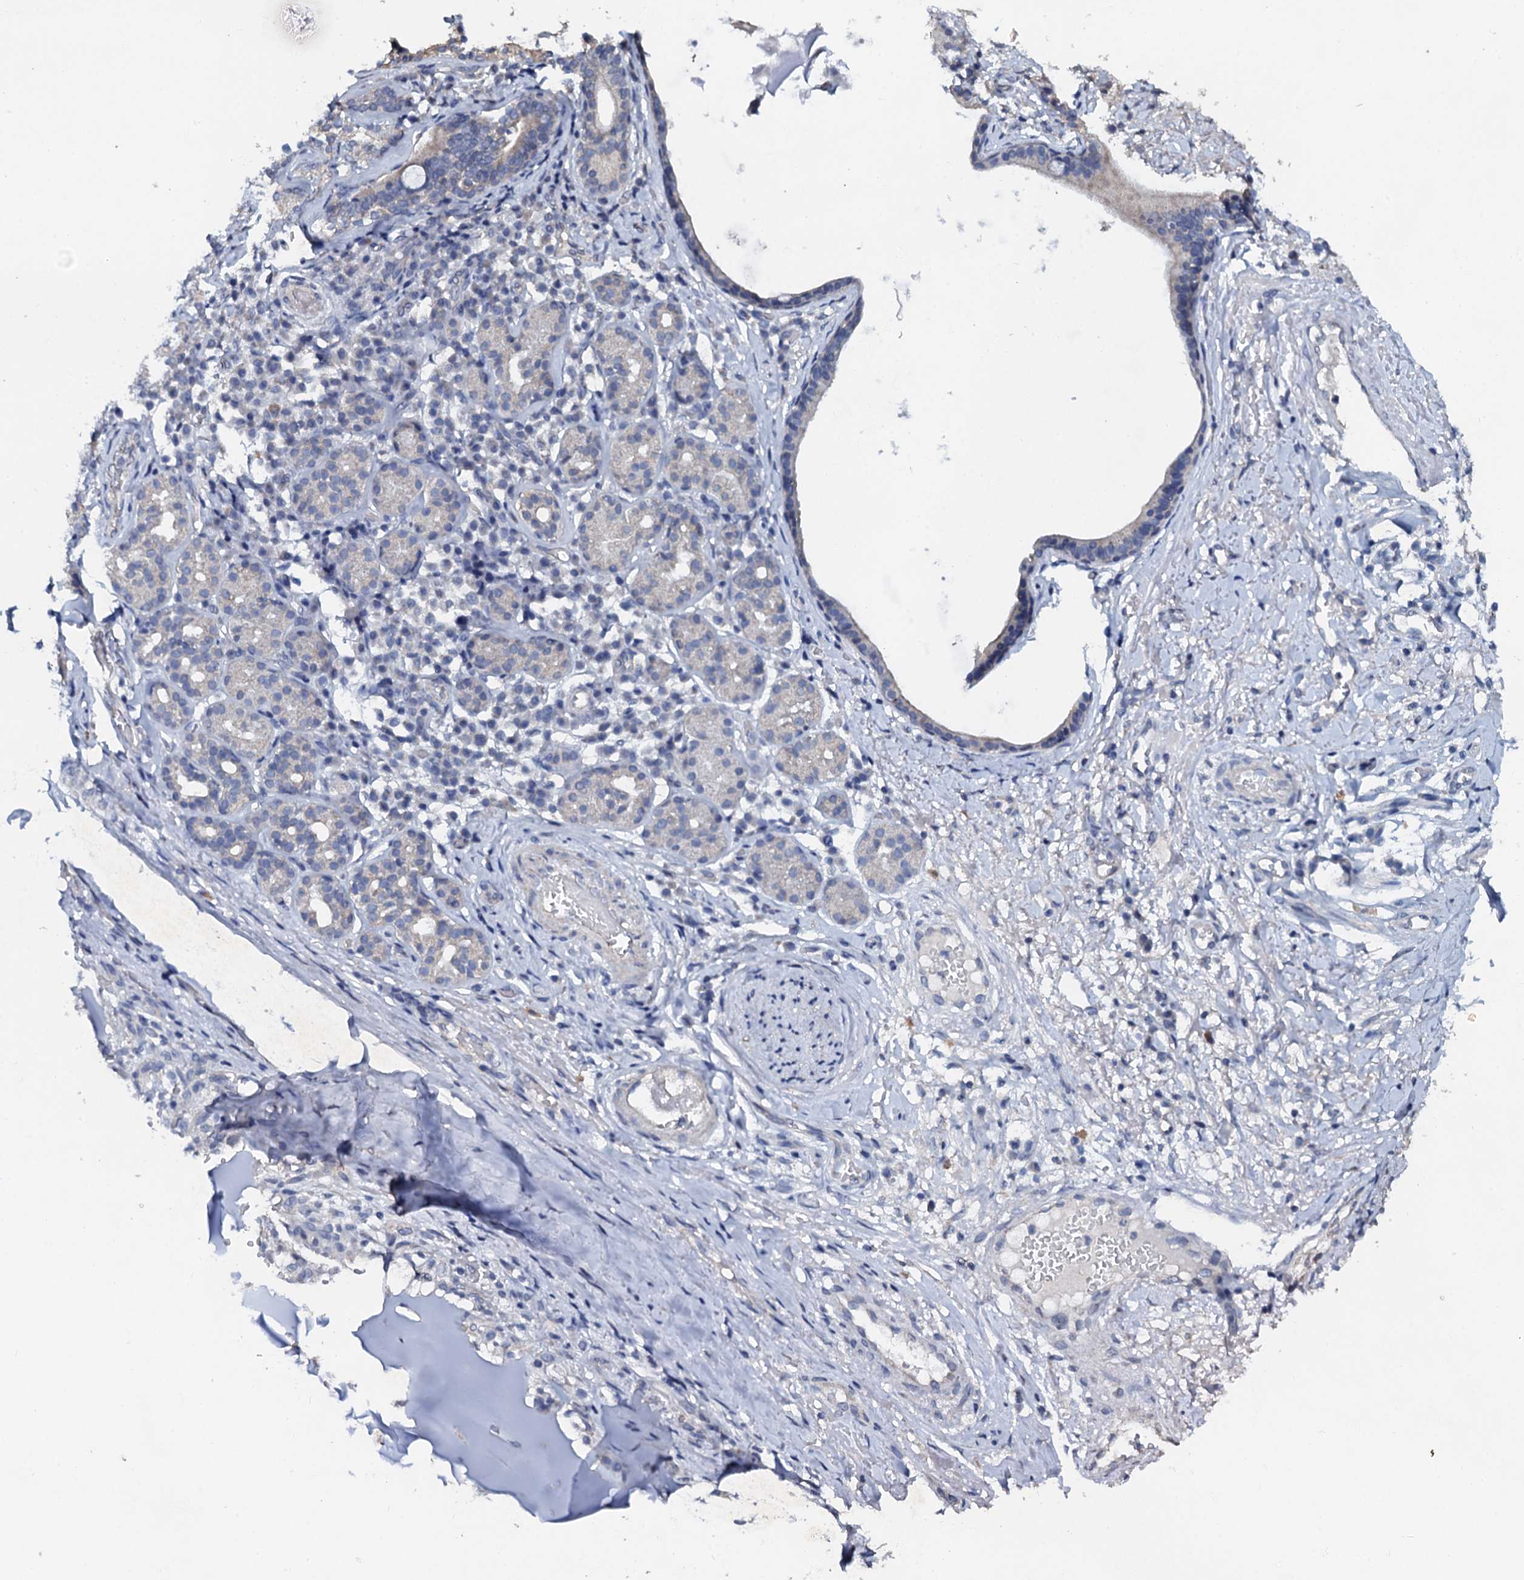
{"staining": {"intensity": "negative", "quantity": "none", "location": "none"}, "tissue": "adipose tissue", "cell_type": "Adipocytes", "image_type": "normal", "snomed": [{"axis": "morphology", "description": "Normal tissue, NOS"}, {"axis": "morphology", "description": "Basal cell carcinoma"}, {"axis": "topography", "description": "Cartilage tissue"}, {"axis": "topography", "description": "Nasopharynx"}, {"axis": "topography", "description": "Oral tissue"}], "caption": "Adipose tissue was stained to show a protein in brown. There is no significant positivity in adipocytes.", "gene": "SLC37A4", "patient": {"sex": "female", "age": 77}}